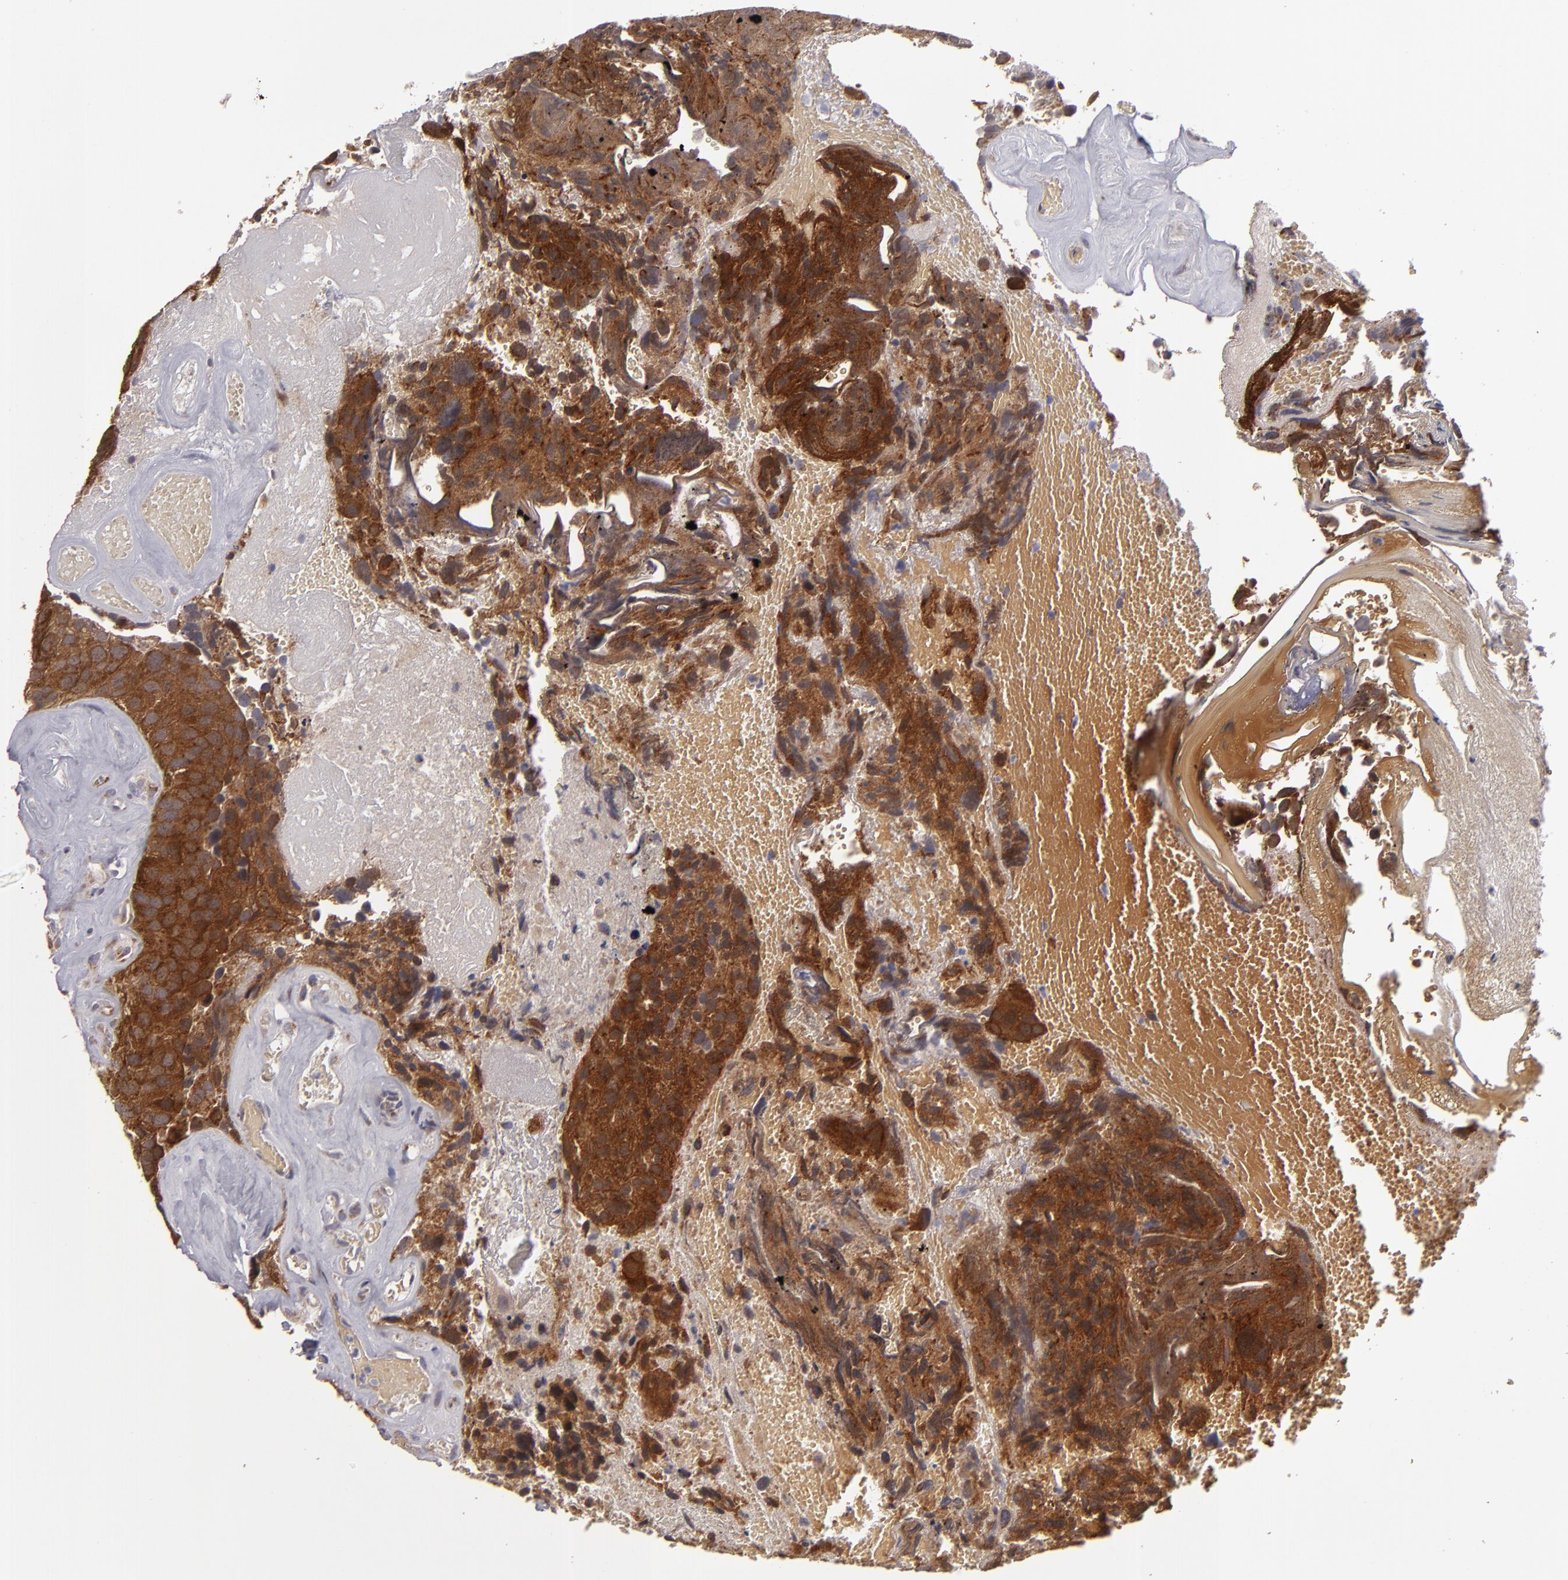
{"staining": {"intensity": "strong", "quantity": ">75%", "location": "cytoplasmic/membranous"}, "tissue": "urothelial cancer", "cell_type": "Tumor cells", "image_type": "cancer", "snomed": [{"axis": "morphology", "description": "Urothelial carcinoma, High grade"}, {"axis": "topography", "description": "Urinary bladder"}], "caption": "Urothelial cancer stained with IHC demonstrates strong cytoplasmic/membranous expression in approximately >75% of tumor cells.", "gene": "SH2D4A", "patient": {"sex": "male", "age": 72}}